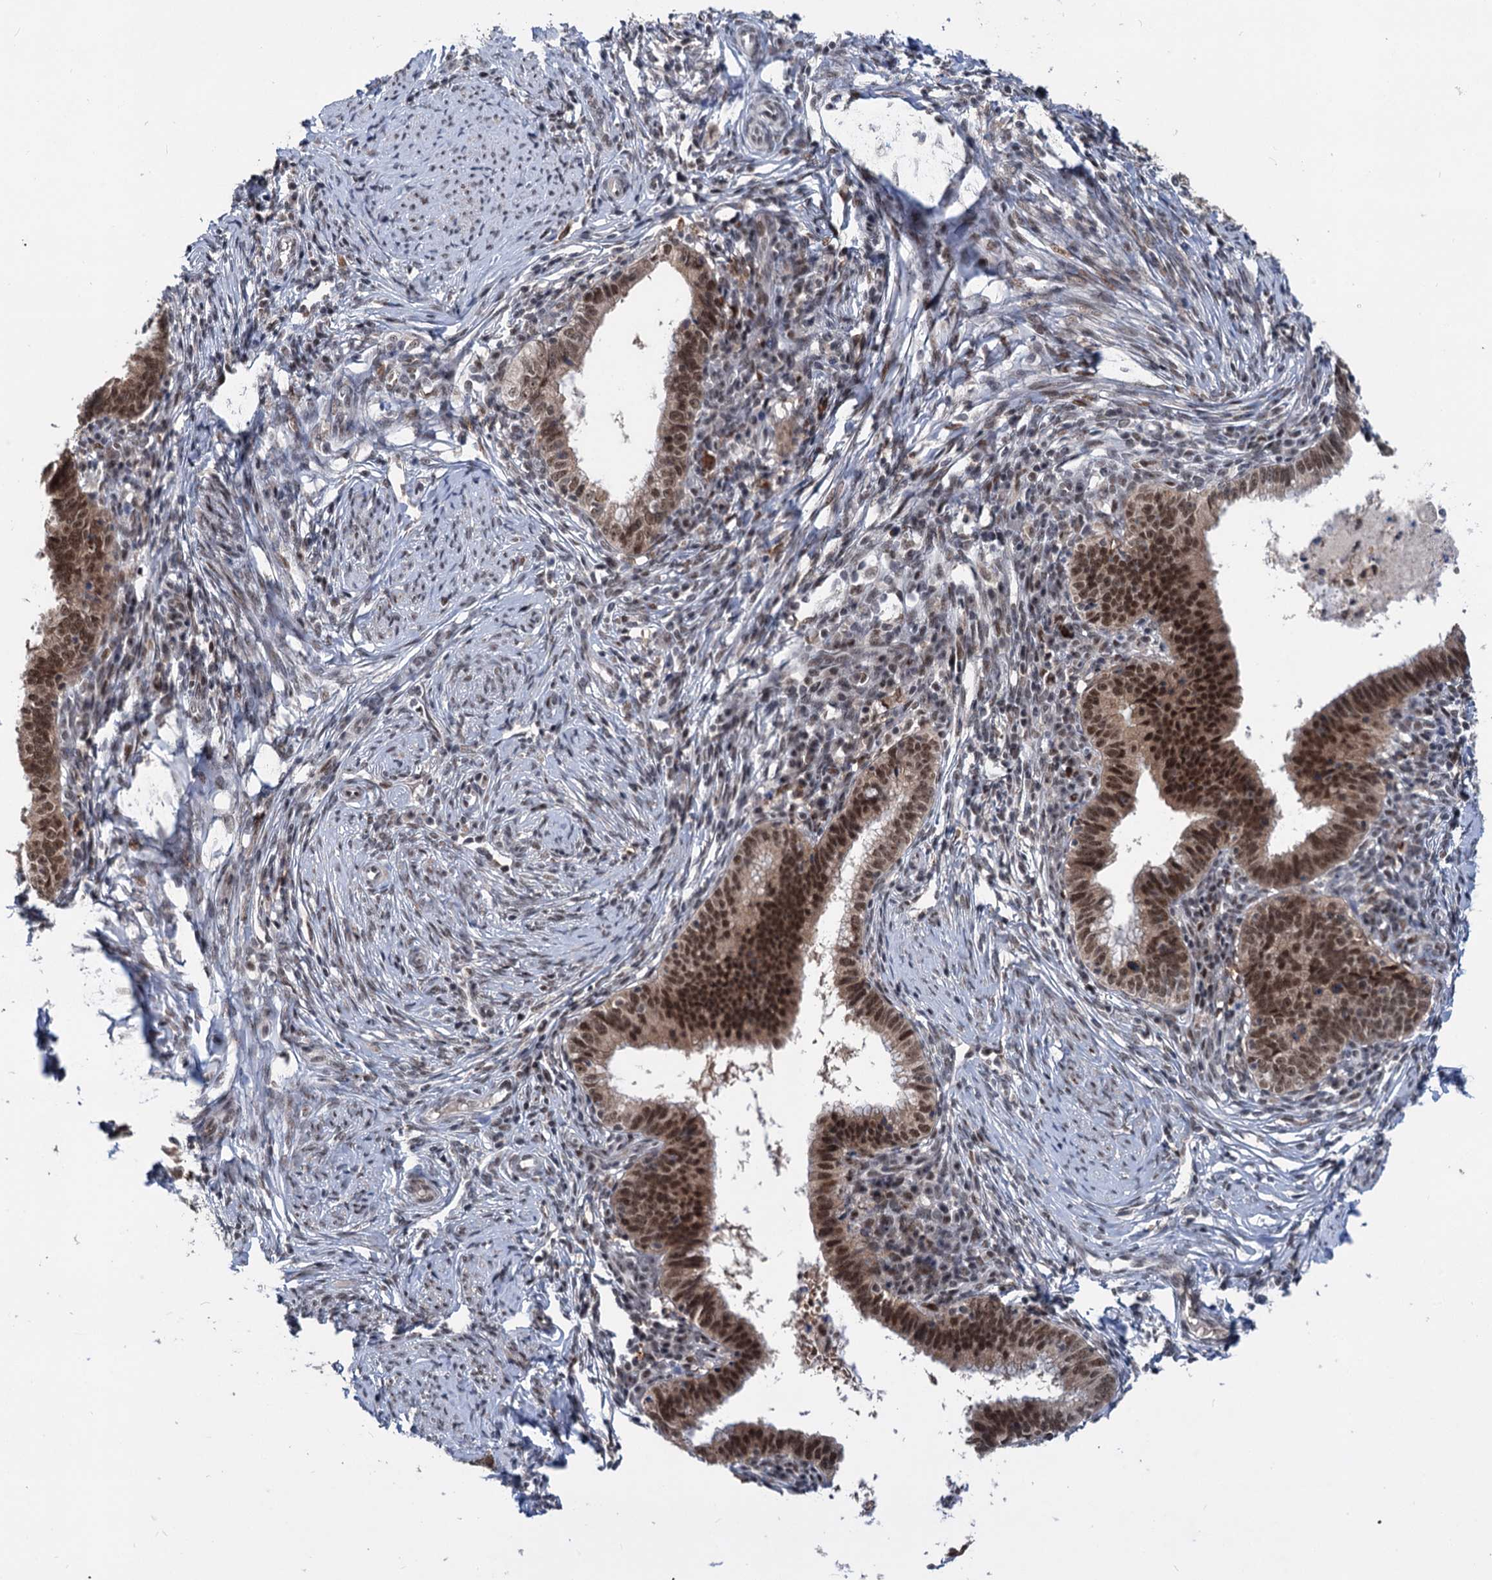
{"staining": {"intensity": "strong", "quantity": ">75%", "location": "nuclear"}, "tissue": "cervical cancer", "cell_type": "Tumor cells", "image_type": "cancer", "snomed": [{"axis": "morphology", "description": "Adenocarcinoma, NOS"}, {"axis": "topography", "description": "Cervix"}], "caption": "A brown stain shows strong nuclear positivity of a protein in human cervical adenocarcinoma tumor cells.", "gene": "PHF8", "patient": {"sex": "female", "age": 36}}